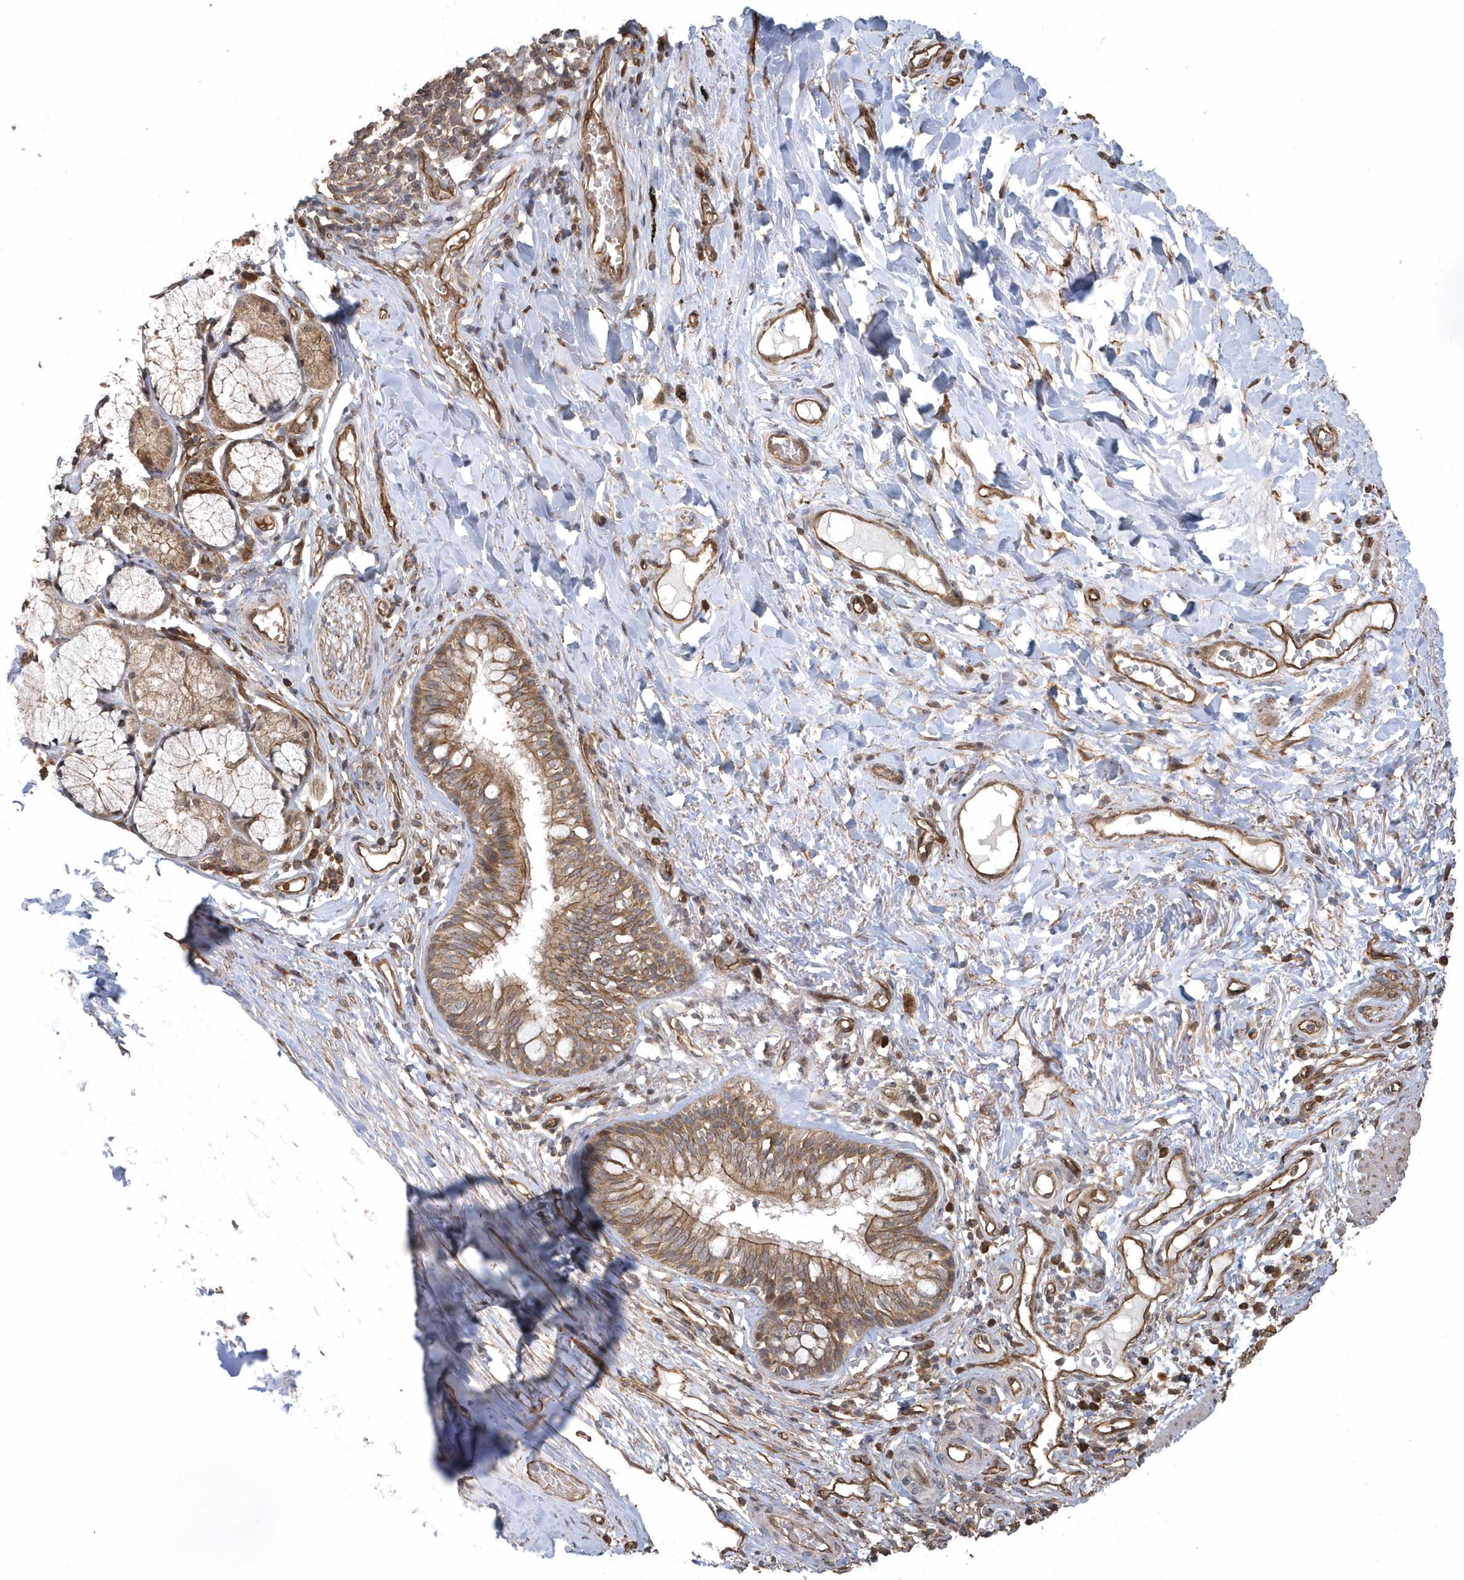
{"staining": {"intensity": "moderate", "quantity": ">75%", "location": "cytoplasmic/membranous"}, "tissue": "bronchus", "cell_type": "Respiratory epithelial cells", "image_type": "normal", "snomed": [{"axis": "morphology", "description": "Normal tissue, NOS"}, {"axis": "topography", "description": "Cartilage tissue"}, {"axis": "topography", "description": "Bronchus"}], "caption": "IHC photomicrograph of benign bronchus: human bronchus stained using immunohistochemistry (IHC) exhibits medium levels of moderate protein expression localized specifically in the cytoplasmic/membranous of respiratory epithelial cells, appearing as a cytoplasmic/membranous brown color.", "gene": "HERPUD1", "patient": {"sex": "female", "age": 36}}